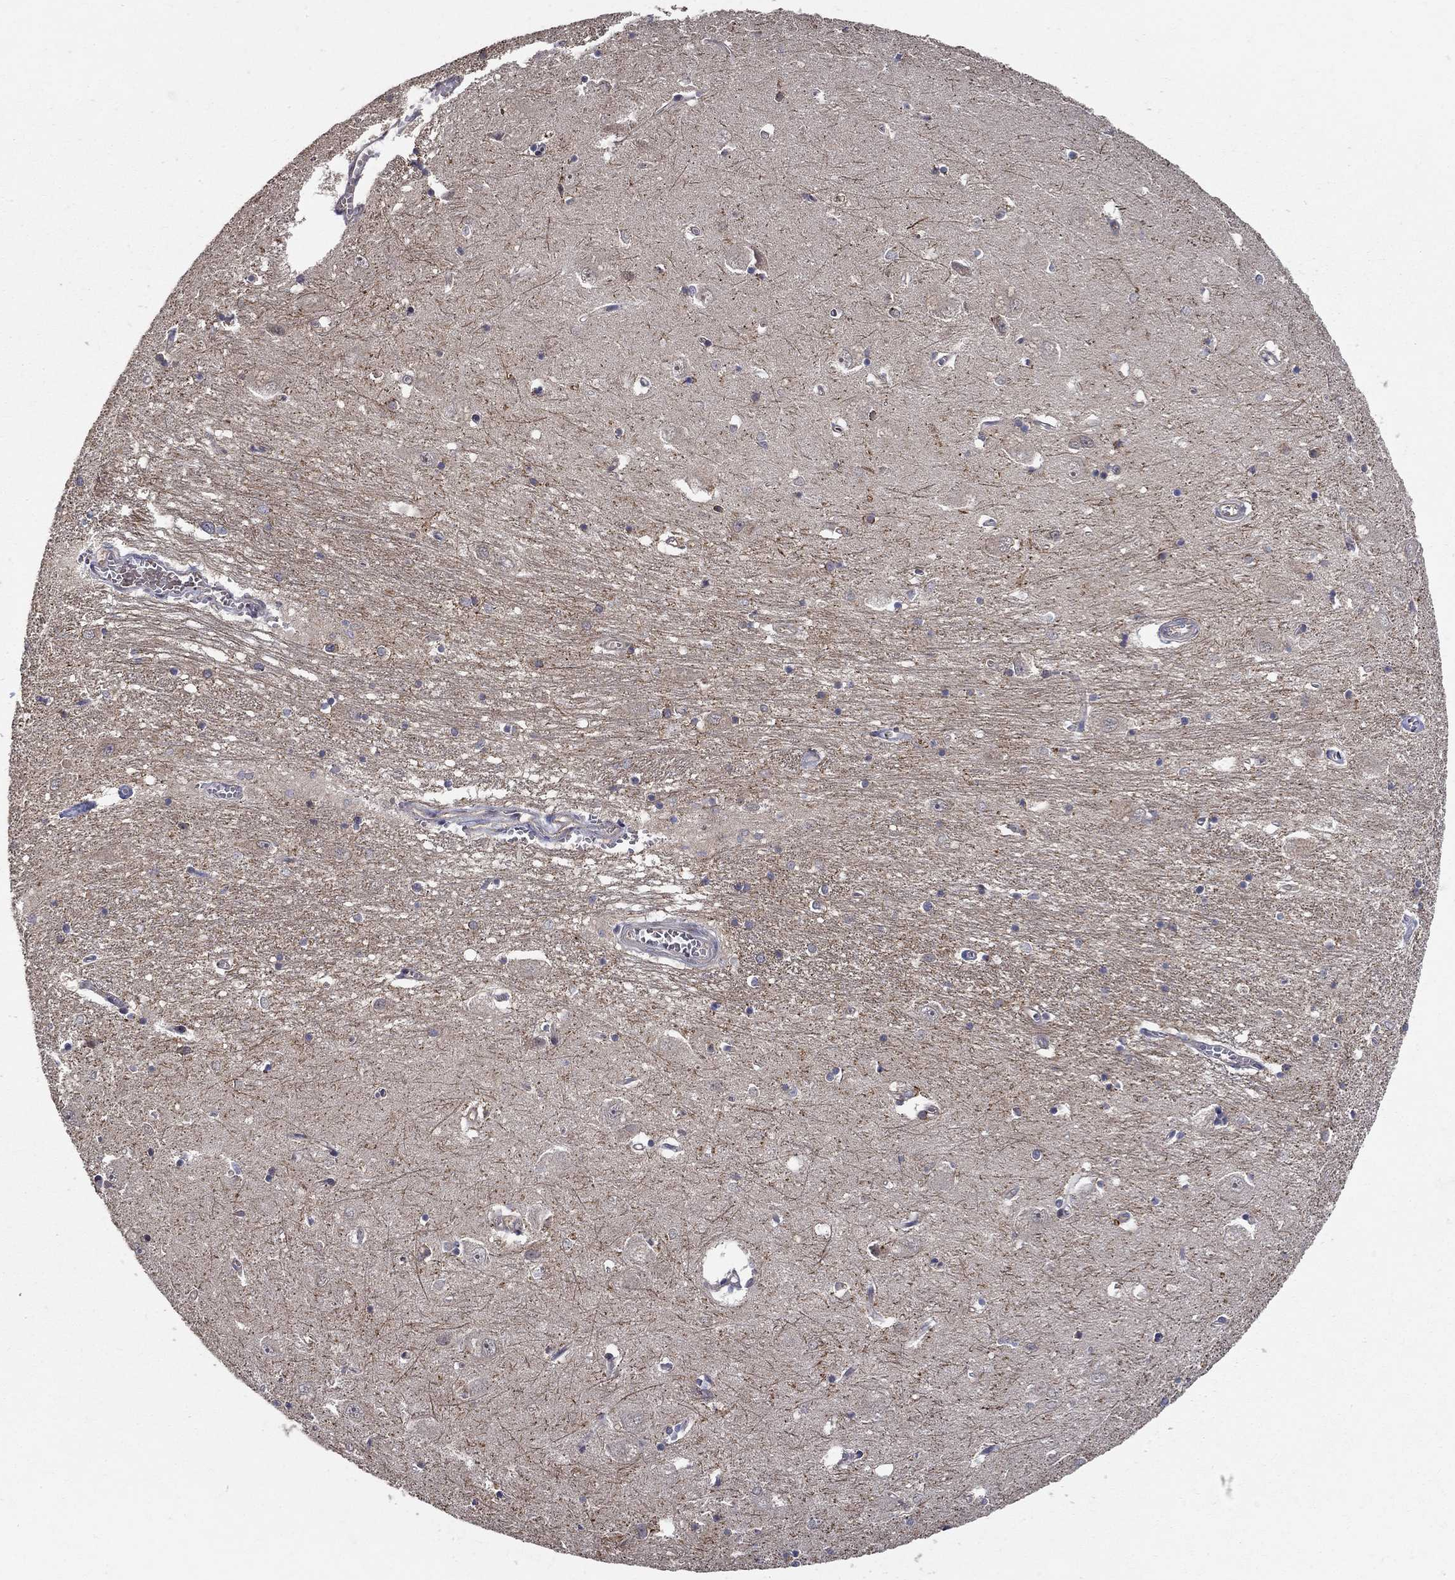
{"staining": {"intensity": "negative", "quantity": "none", "location": "none"}, "tissue": "caudate", "cell_type": "Glial cells", "image_type": "normal", "snomed": [{"axis": "morphology", "description": "Normal tissue, NOS"}, {"axis": "topography", "description": "Lateral ventricle wall"}], "caption": "IHC histopathology image of unremarkable human caudate stained for a protein (brown), which reveals no positivity in glial cells. (Brightfield microscopy of DAB (3,3'-diaminobenzidine) immunohistochemistry (IHC) at high magnification).", "gene": "ZNF594", "patient": {"sex": "male", "age": 54}}